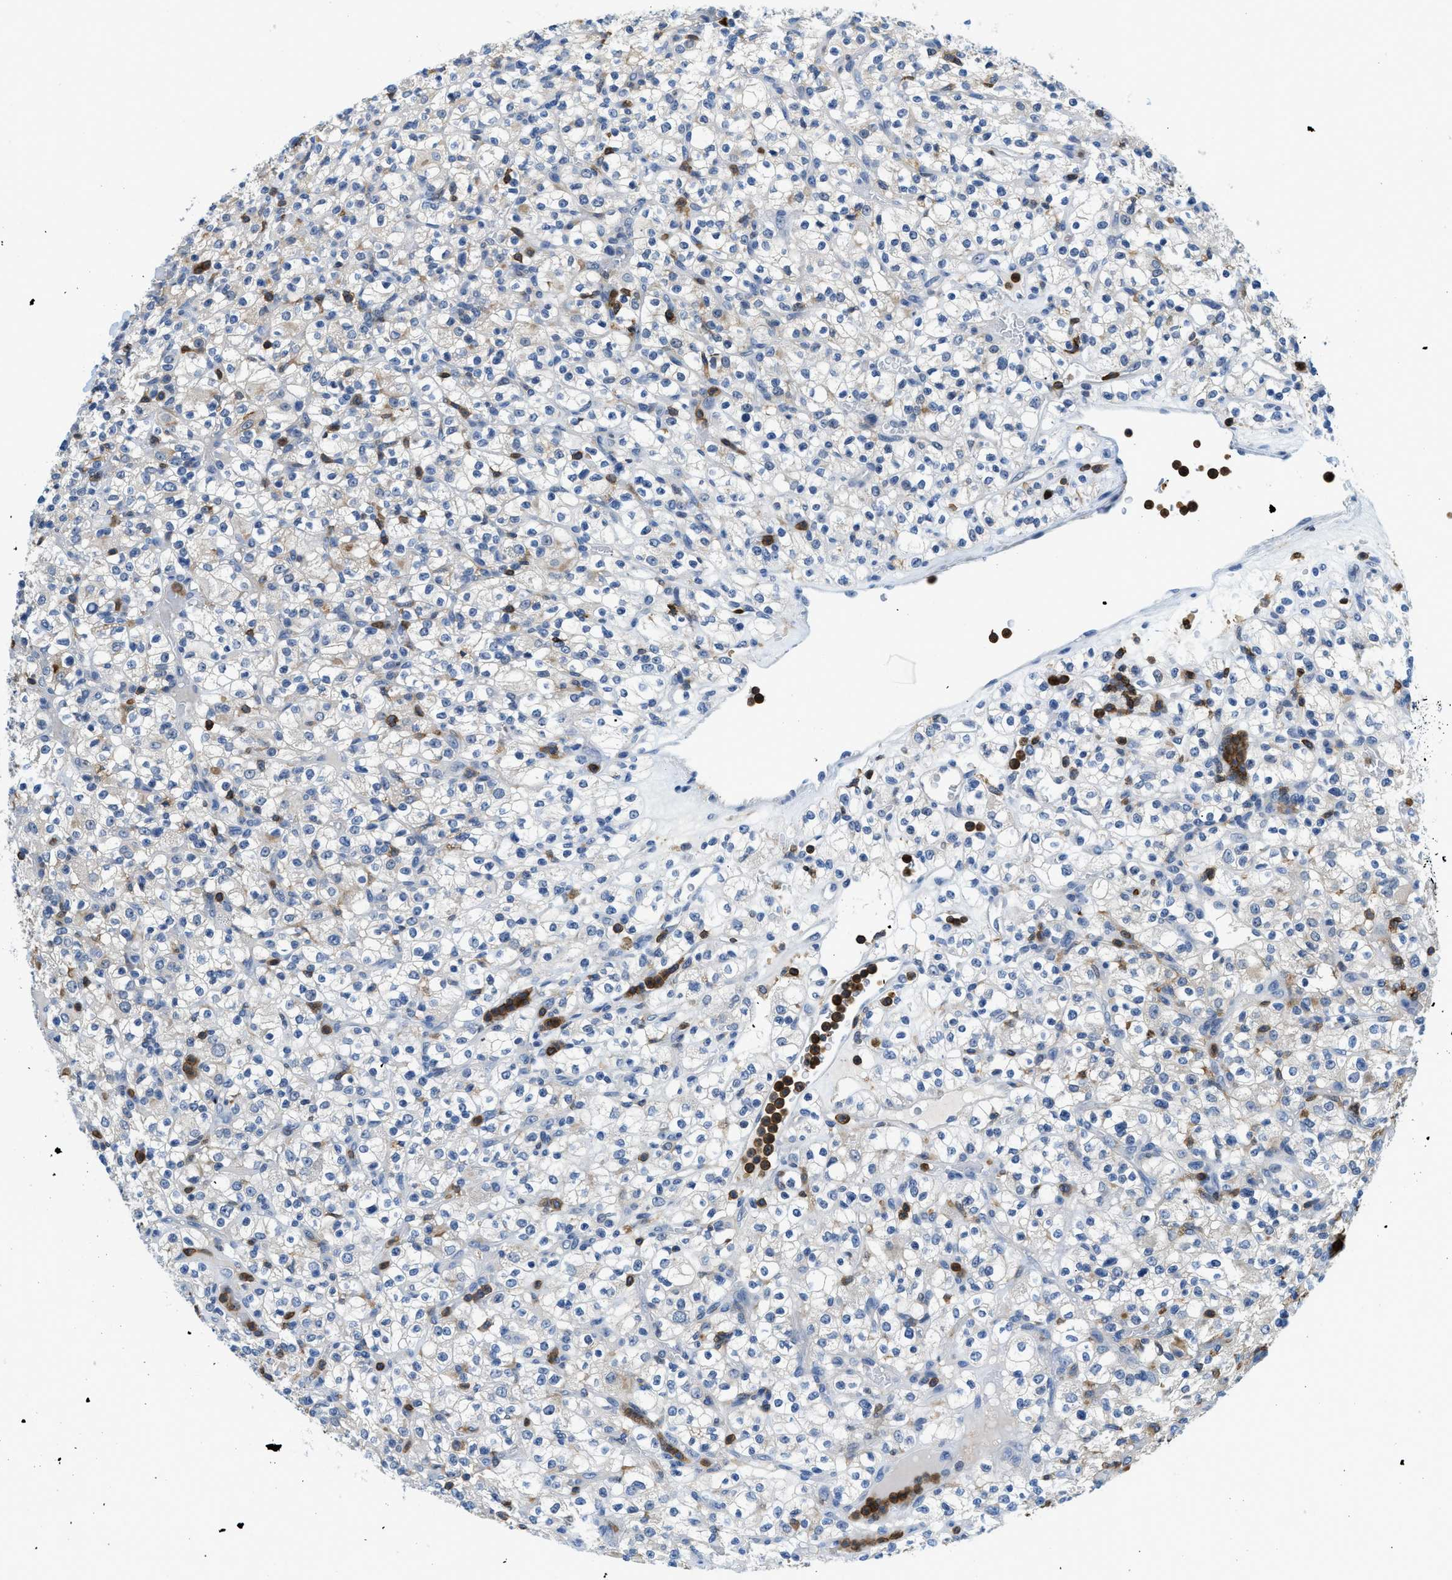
{"staining": {"intensity": "negative", "quantity": "none", "location": "none"}, "tissue": "renal cancer", "cell_type": "Tumor cells", "image_type": "cancer", "snomed": [{"axis": "morphology", "description": "Normal tissue, NOS"}, {"axis": "morphology", "description": "Adenocarcinoma, NOS"}, {"axis": "topography", "description": "Kidney"}], "caption": "Renal cancer was stained to show a protein in brown. There is no significant expression in tumor cells.", "gene": "FAM151A", "patient": {"sex": "female", "age": 72}}